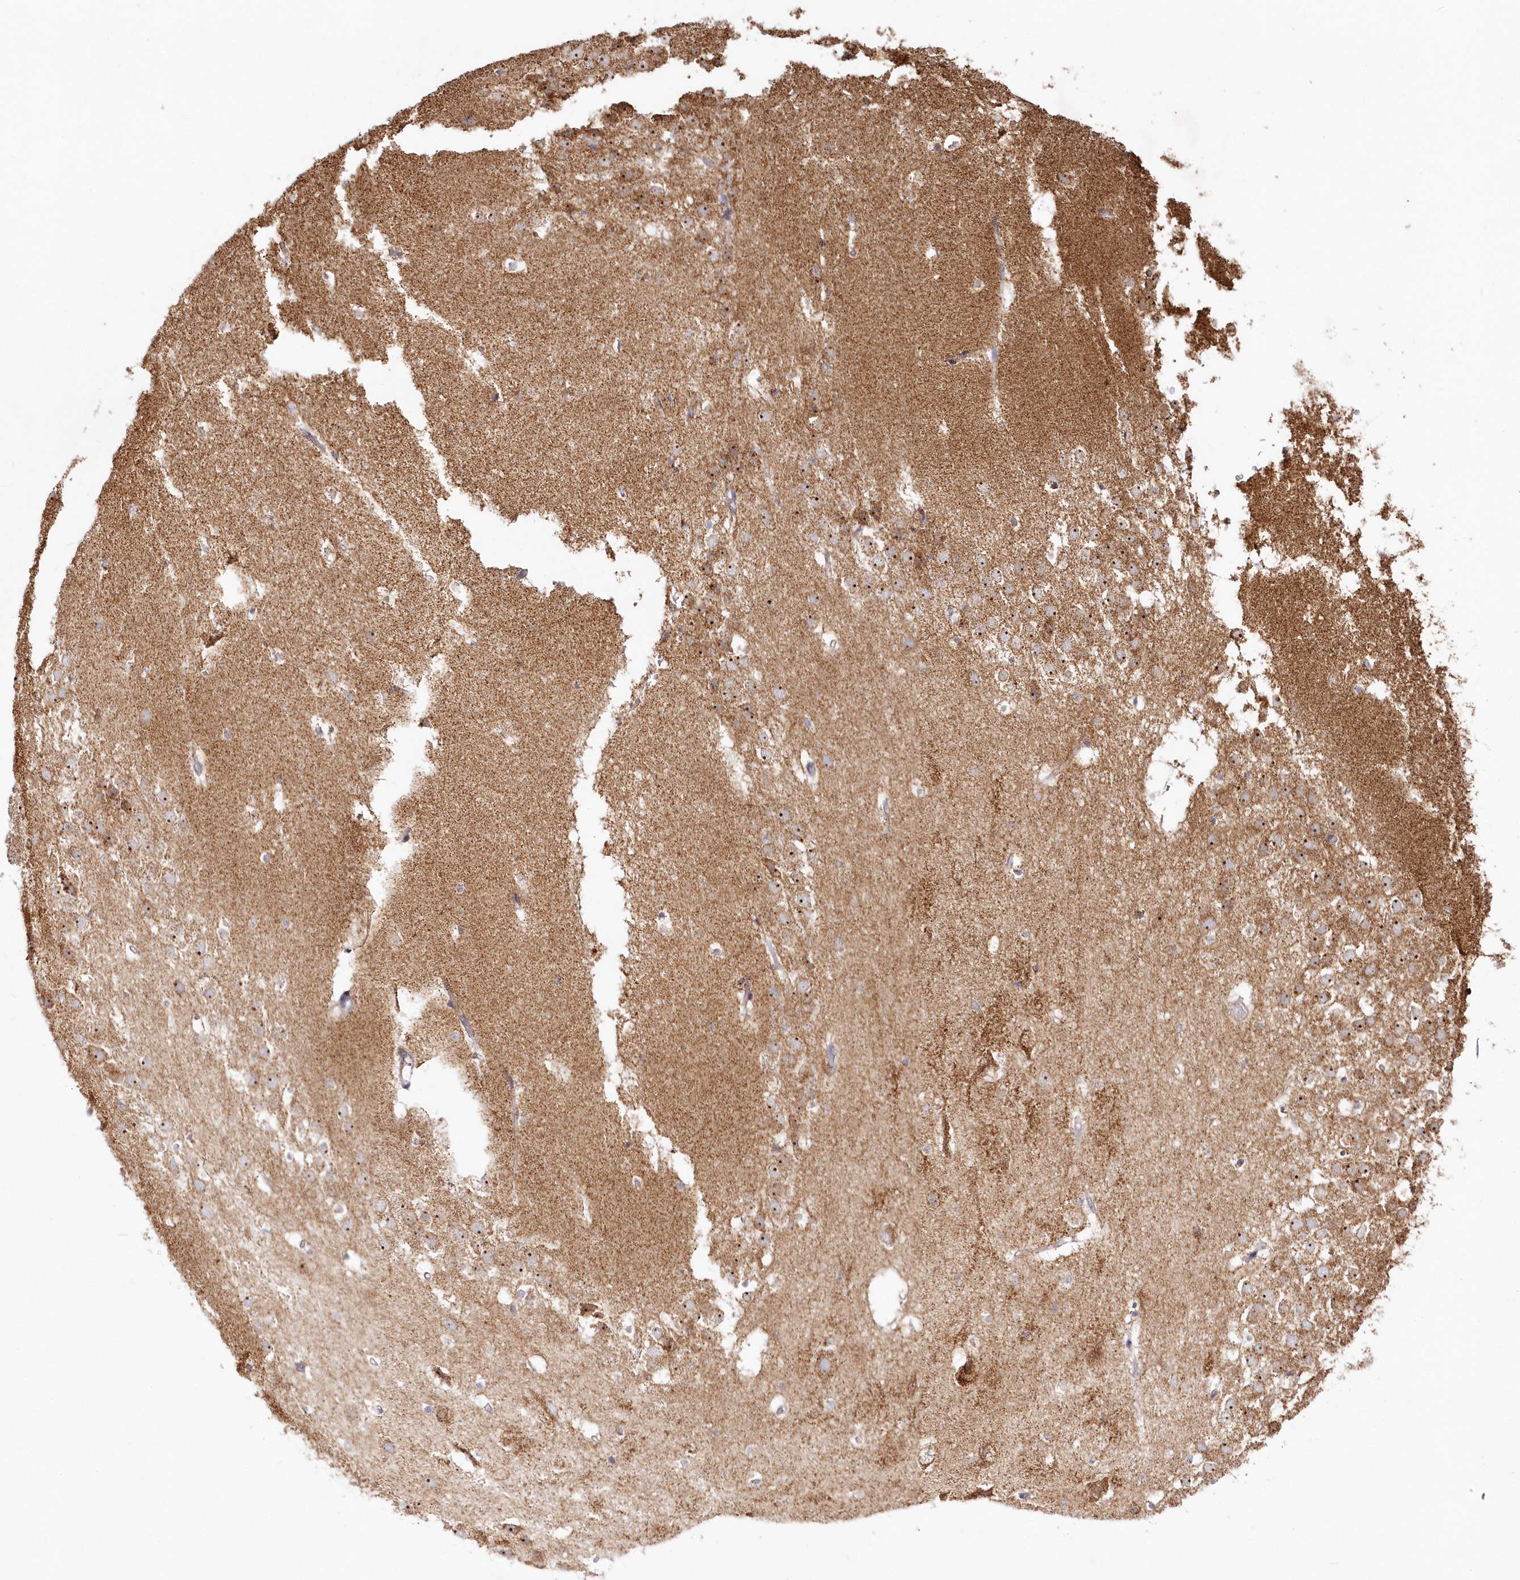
{"staining": {"intensity": "weak", "quantity": "25%-75%", "location": "cytoplasmic/membranous"}, "tissue": "hippocampus", "cell_type": "Glial cells", "image_type": "normal", "snomed": [{"axis": "morphology", "description": "Normal tissue, NOS"}, {"axis": "topography", "description": "Hippocampus"}], "caption": "Glial cells display low levels of weak cytoplasmic/membranous staining in approximately 25%-75% of cells in unremarkable human hippocampus. Using DAB (brown) and hematoxylin (blue) stains, captured at high magnification using brightfield microscopy.", "gene": "DNA2", "patient": {"sex": "female", "age": 52}}